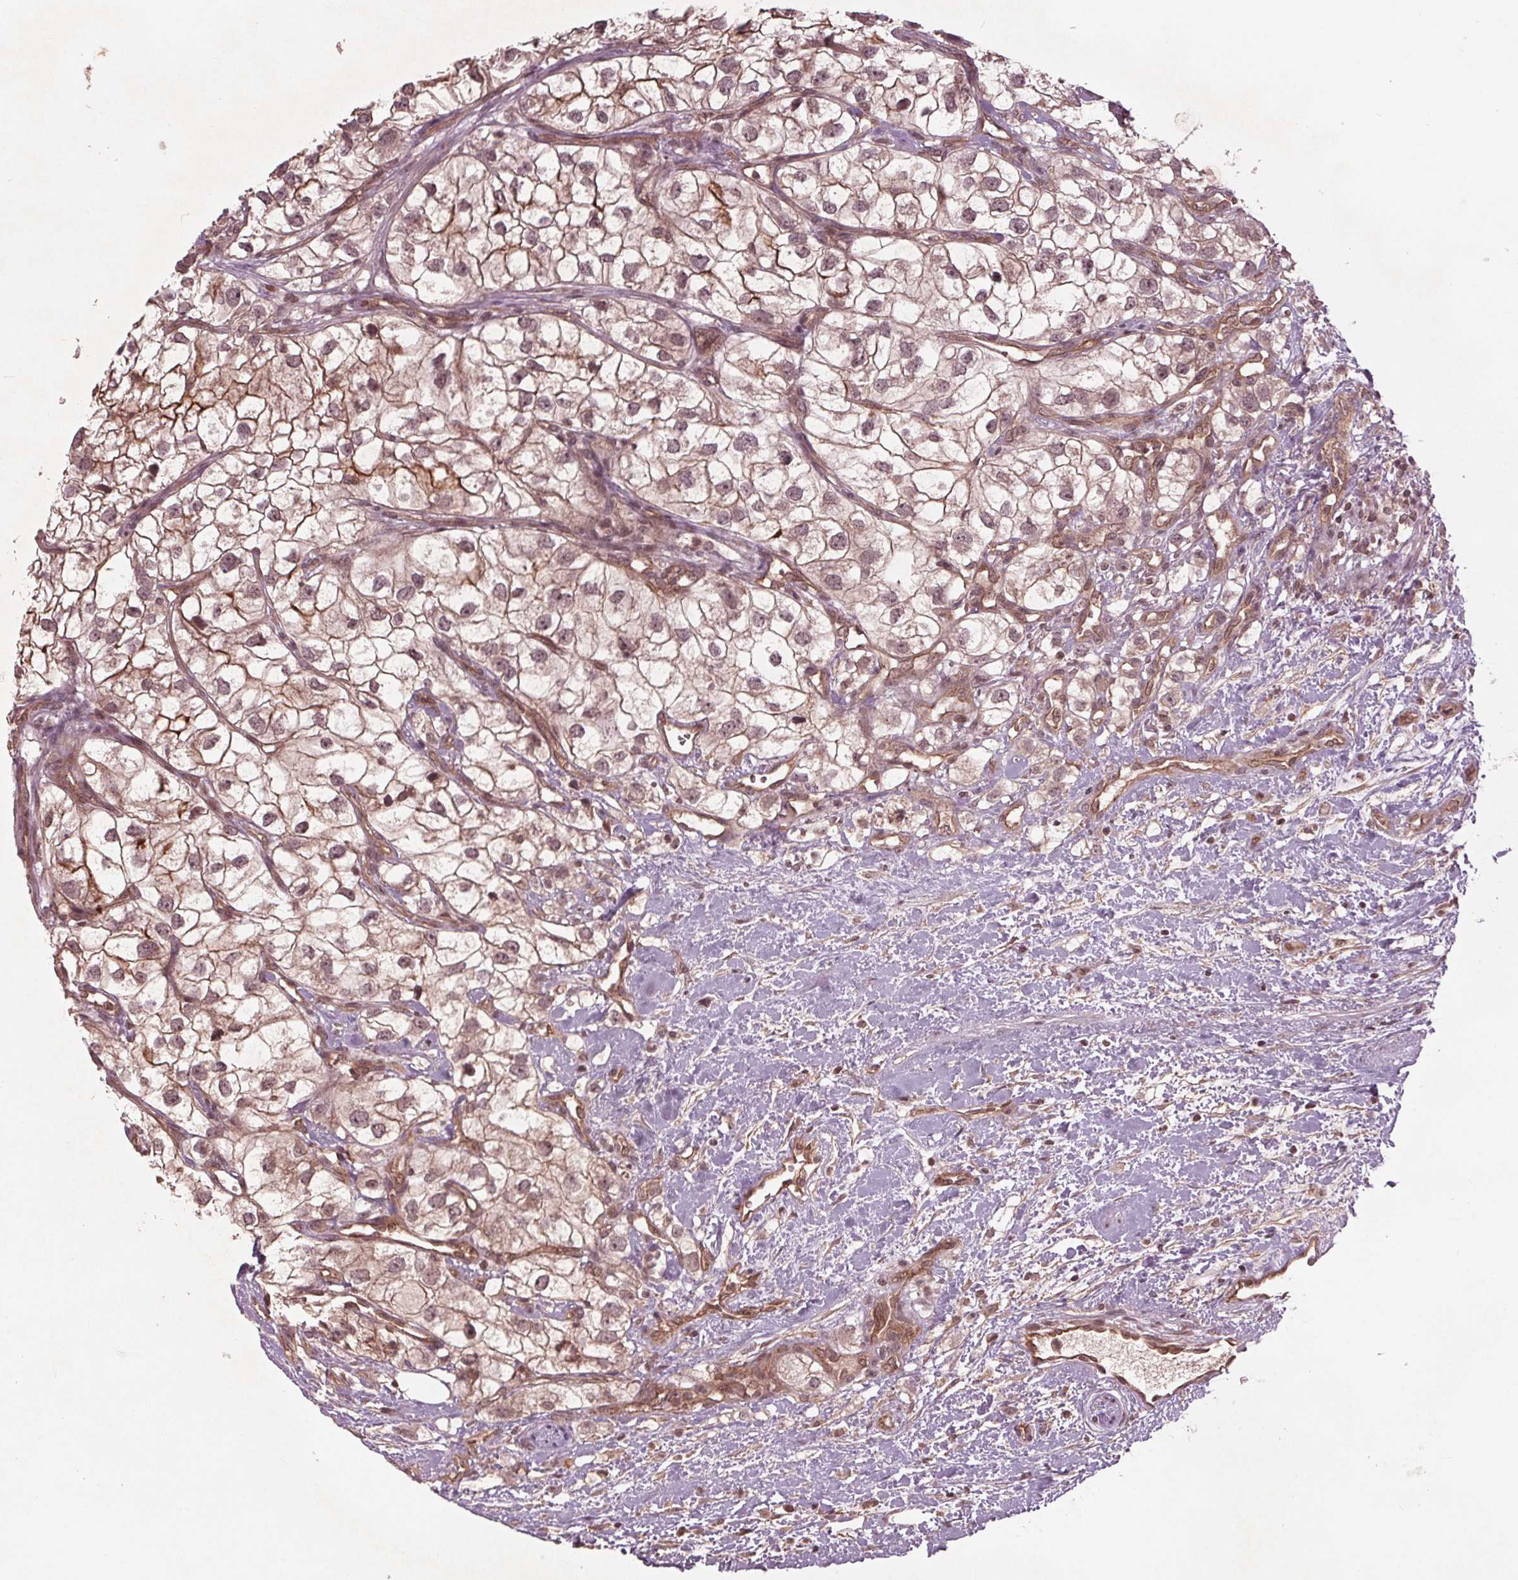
{"staining": {"intensity": "weak", "quantity": "<25%", "location": "nuclear"}, "tissue": "renal cancer", "cell_type": "Tumor cells", "image_type": "cancer", "snomed": [{"axis": "morphology", "description": "Adenocarcinoma, NOS"}, {"axis": "topography", "description": "Kidney"}], "caption": "IHC image of neoplastic tissue: renal cancer (adenocarcinoma) stained with DAB (3,3'-diaminobenzidine) shows no significant protein expression in tumor cells. (Stains: DAB (3,3'-diaminobenzidine) immunohistochemistry (IHC) with hematoxylin counter stain, Microscopy: brightfield microscopy at high magnification).", "gene": "BTBD1", "patient": {"sex": "male", "age": 59}}